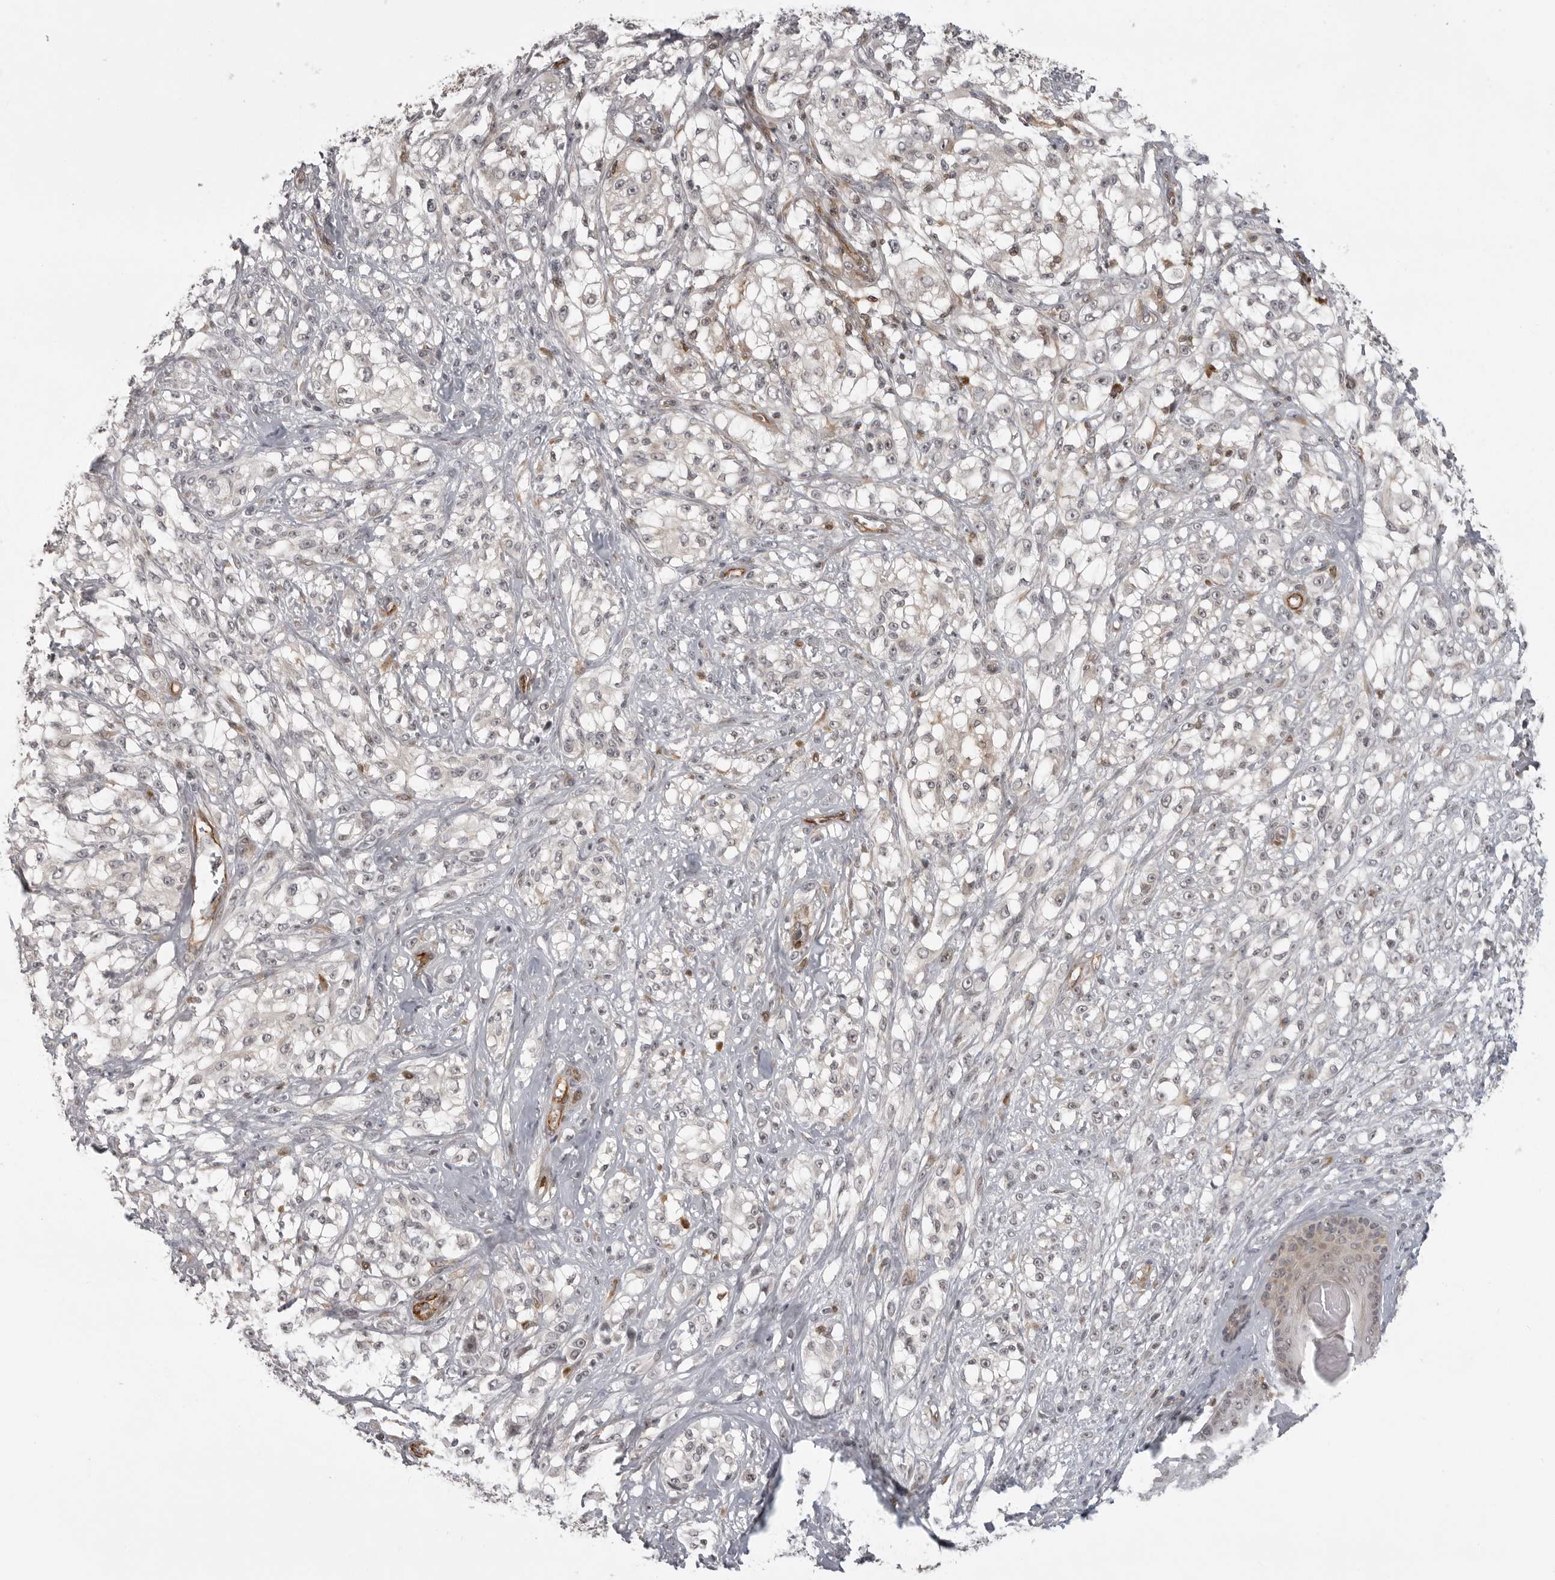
{"staining": {"intensity": "negative", "quantity": "none", "location": "none"}, "tissue": "melanoma", "cell_type": "Tumor cells", "image_type": "cancer", "snomed": [{"axis": "morphology", "description": "Malignant melanoma, NOS"}, {"axis": "topography", "description": "Skin of head"}], "caption": "Malignant melanoma was stained to show a protein in brown. There is no significant staining in tumor cells.", "gene": "TUT4", "patient": {"sex": "male", "age": 83}}